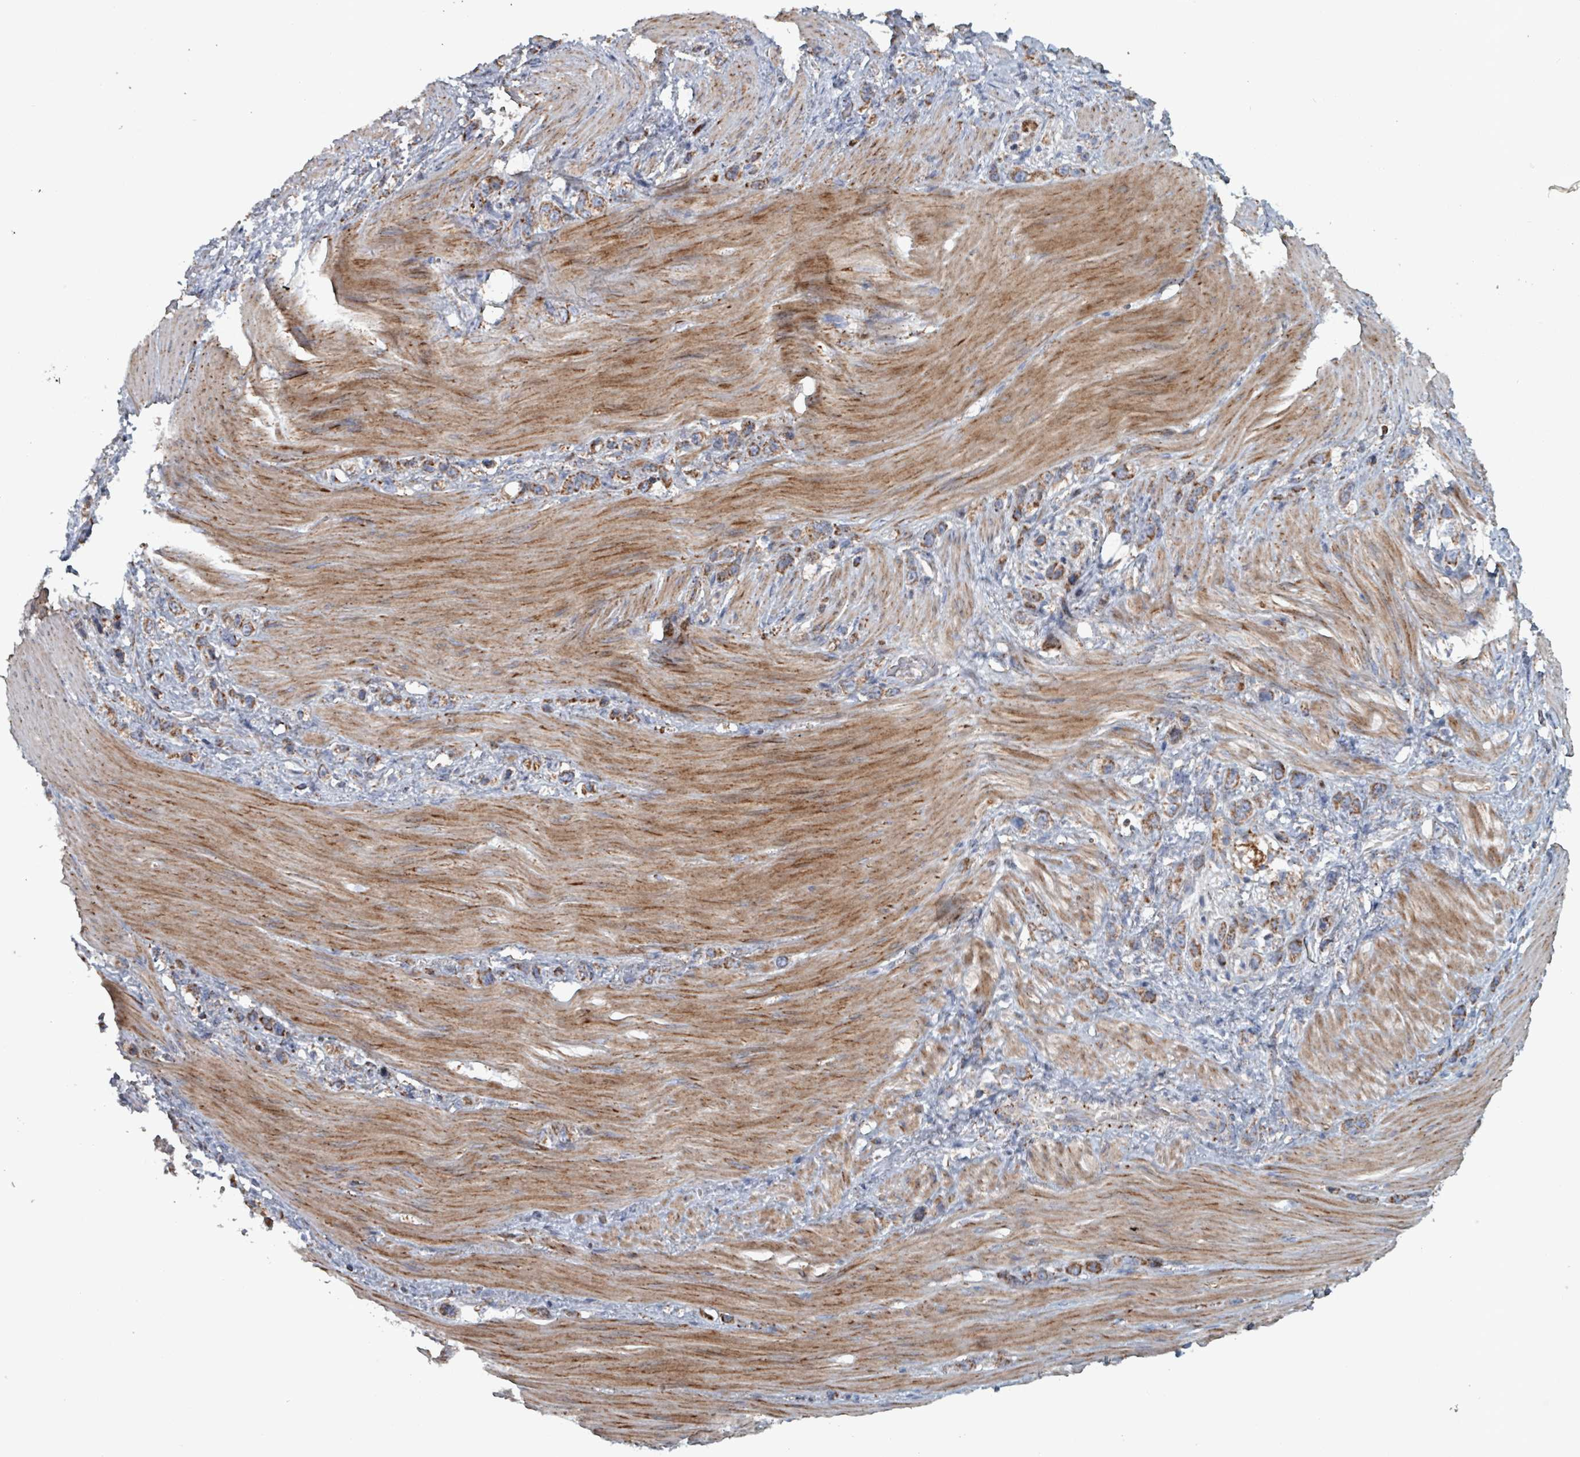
{"staining": {"intensity": "moderate", "quantity": ">75%", "location": "cytoplasmic/membranous"}, "tissue": "stomach cancer", "cell_type": "Tumor cells", "image_type": "cancer", "snomed": [{"axis": "morphology", "description": "Adenocarcinoma, NOS"}, {"axis": "topography", "description": "Stomach"}], "caption": "Immunohistochemistry (DAB) staining of human adenocarcinoma (stomach) shows moderate cytoplasmic/membranous protein staining in approximately >75% of tumor cells.", "gene": "ABHD18", "patient": {"sex": "female", "age": 65}}